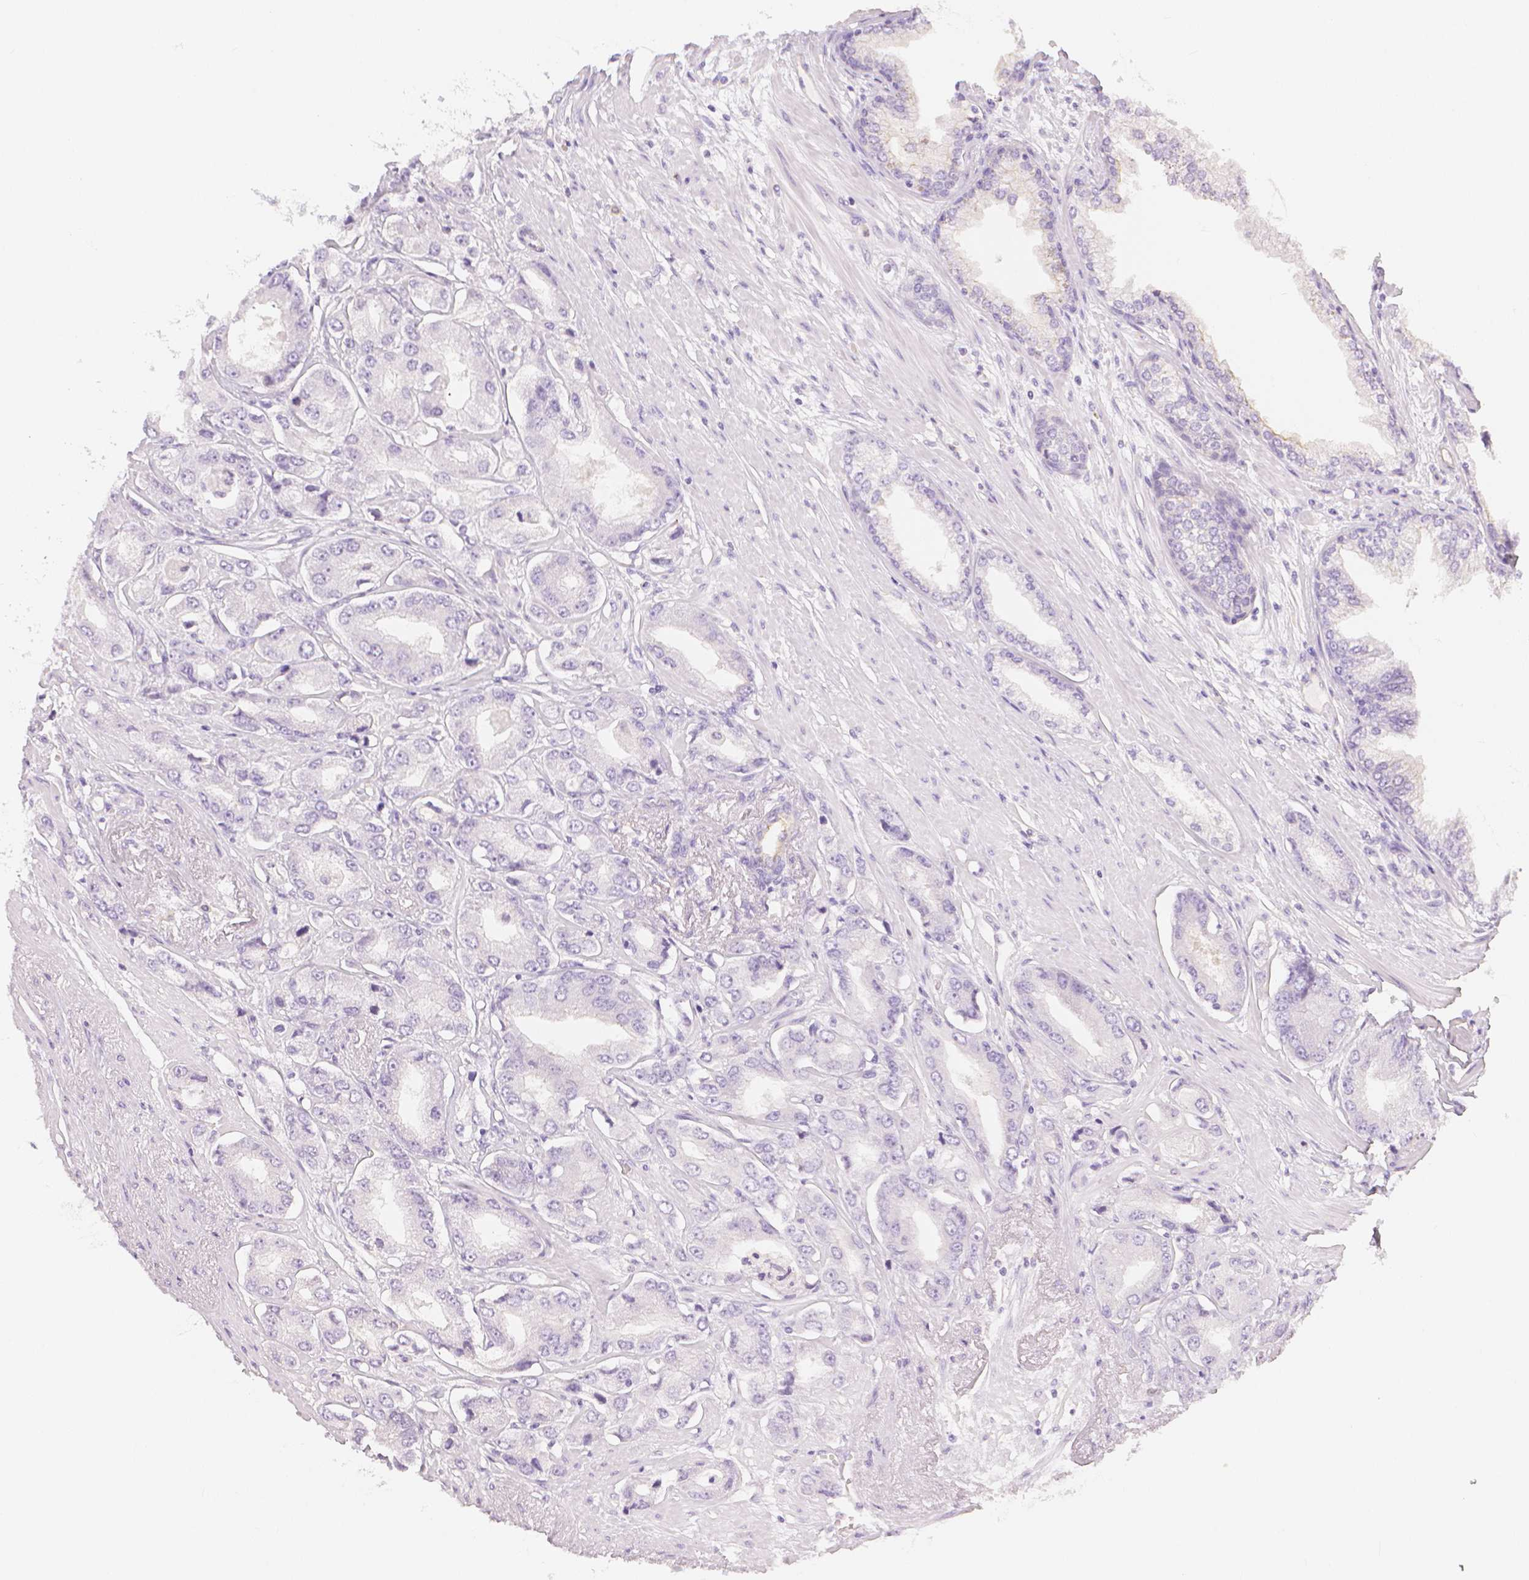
{"staining": {"intensity": "negative", "quantity": "none", "location": "none"}, "tissue": "prostate cancer", "cell_type": "Tumor cells", "image_type": "cancer", "snomed": [{"axis": "morphology", "description": "Adenocarcinoma, Low grade"}, {"axis": "topography", "description": "Prostate"}], "caption": "Prostate cancer (adenocarcinoma (low-grade)) was stained to show a protein in brown. There is no significant expression in tumor cells. (Stains: DAB immunohistochemistry with hematoxylin counter stain, Microscopy: brightfield microscopy at high magnification).", "gene": "SLC27A5", "patient": {"sex": "male", "age": 60}}